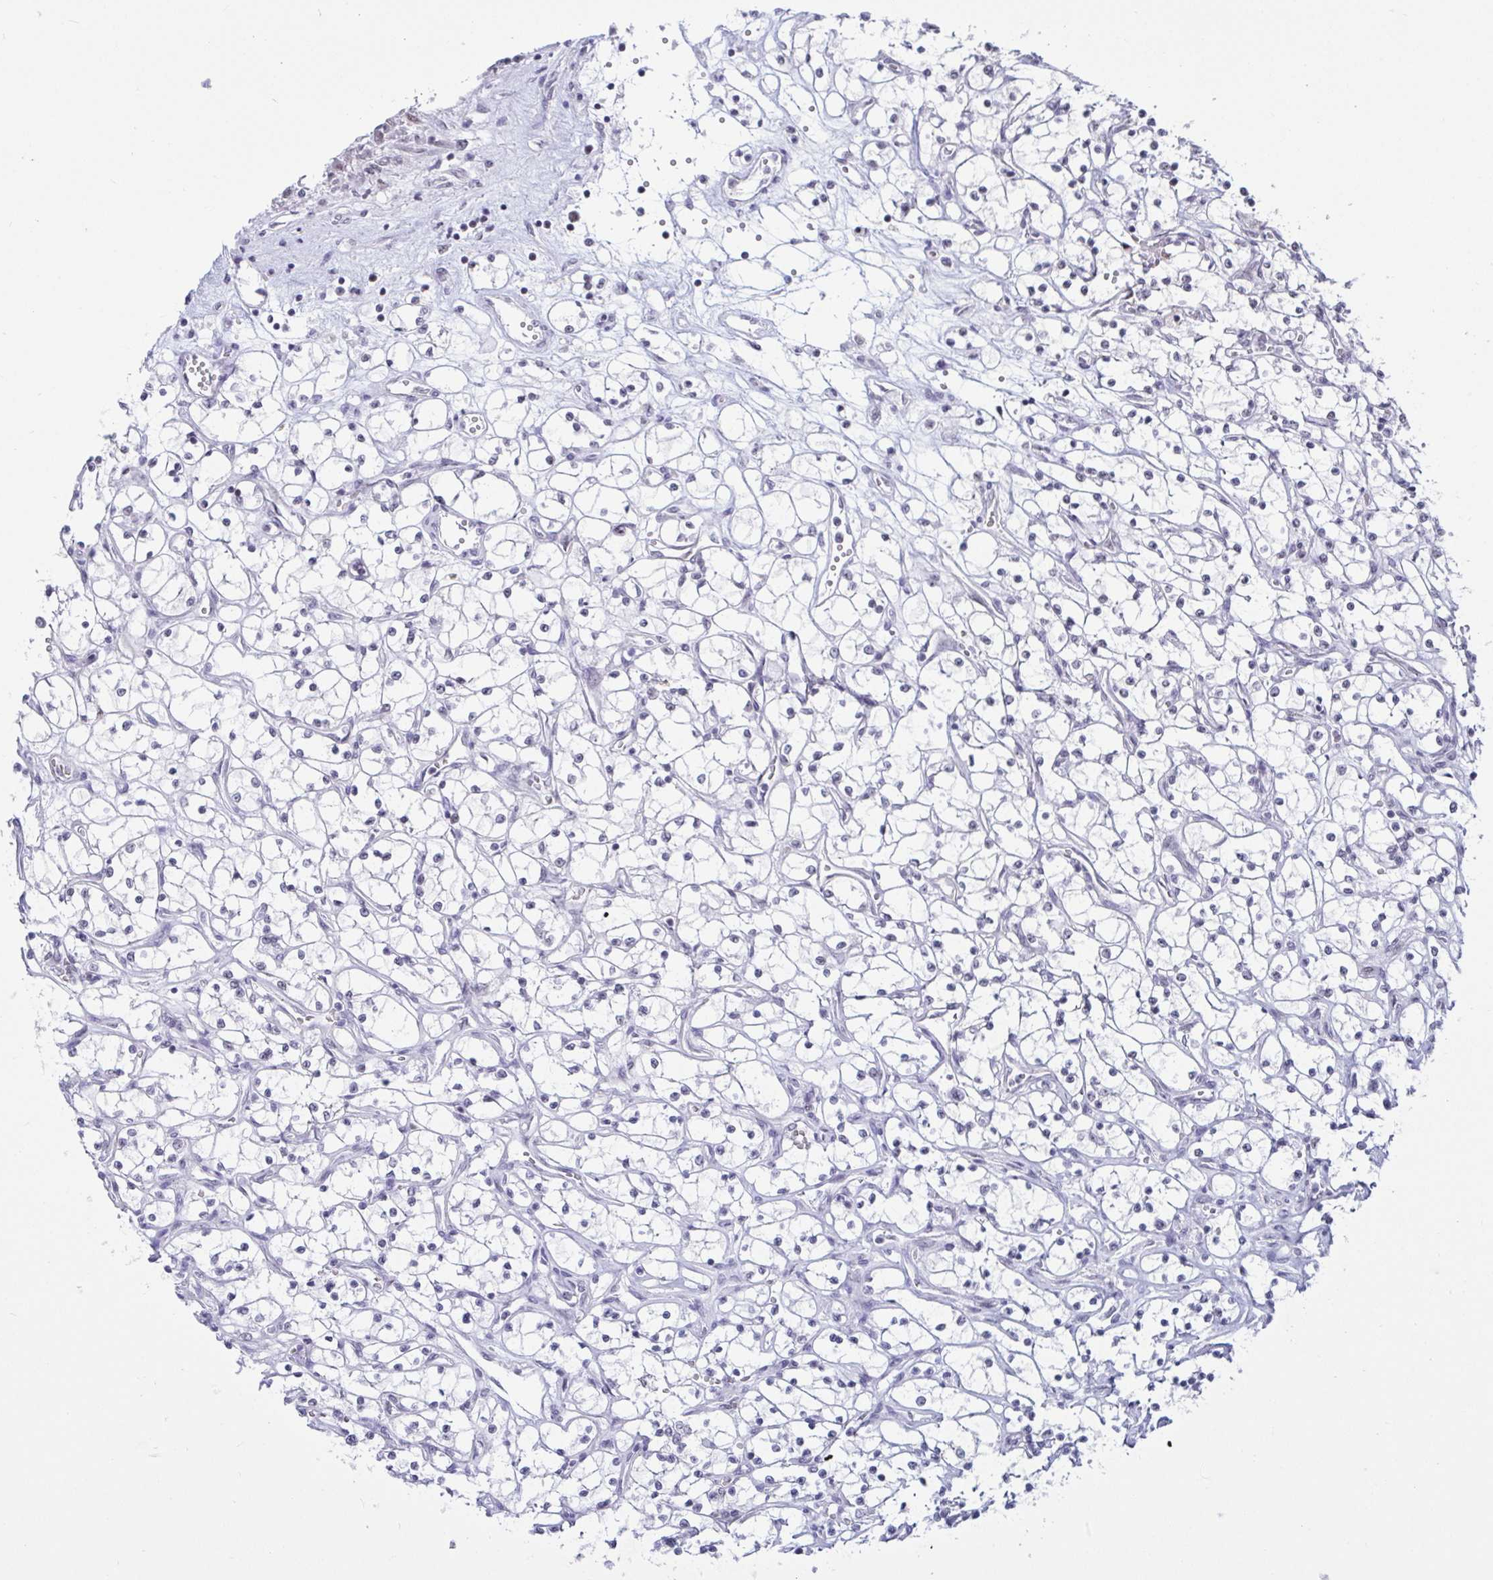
{"staining": {"intensity": "negative", "quantity": "none", "location": "none"}, "tissue": "renal cancer", "cell_type": "Tumor cells", "image_type": "cancer", "snomed": [{"axis": "morphology", "description": "Adenocarcinoma, NOS"}, {"axis": "topography", "description": "Kidney"}], "caption": "Tumor cells show no significant protein positivity in renal adenocarcinoma.", "gene": "SUPT16H", "patient": {"sex": "female", "age": 69}}